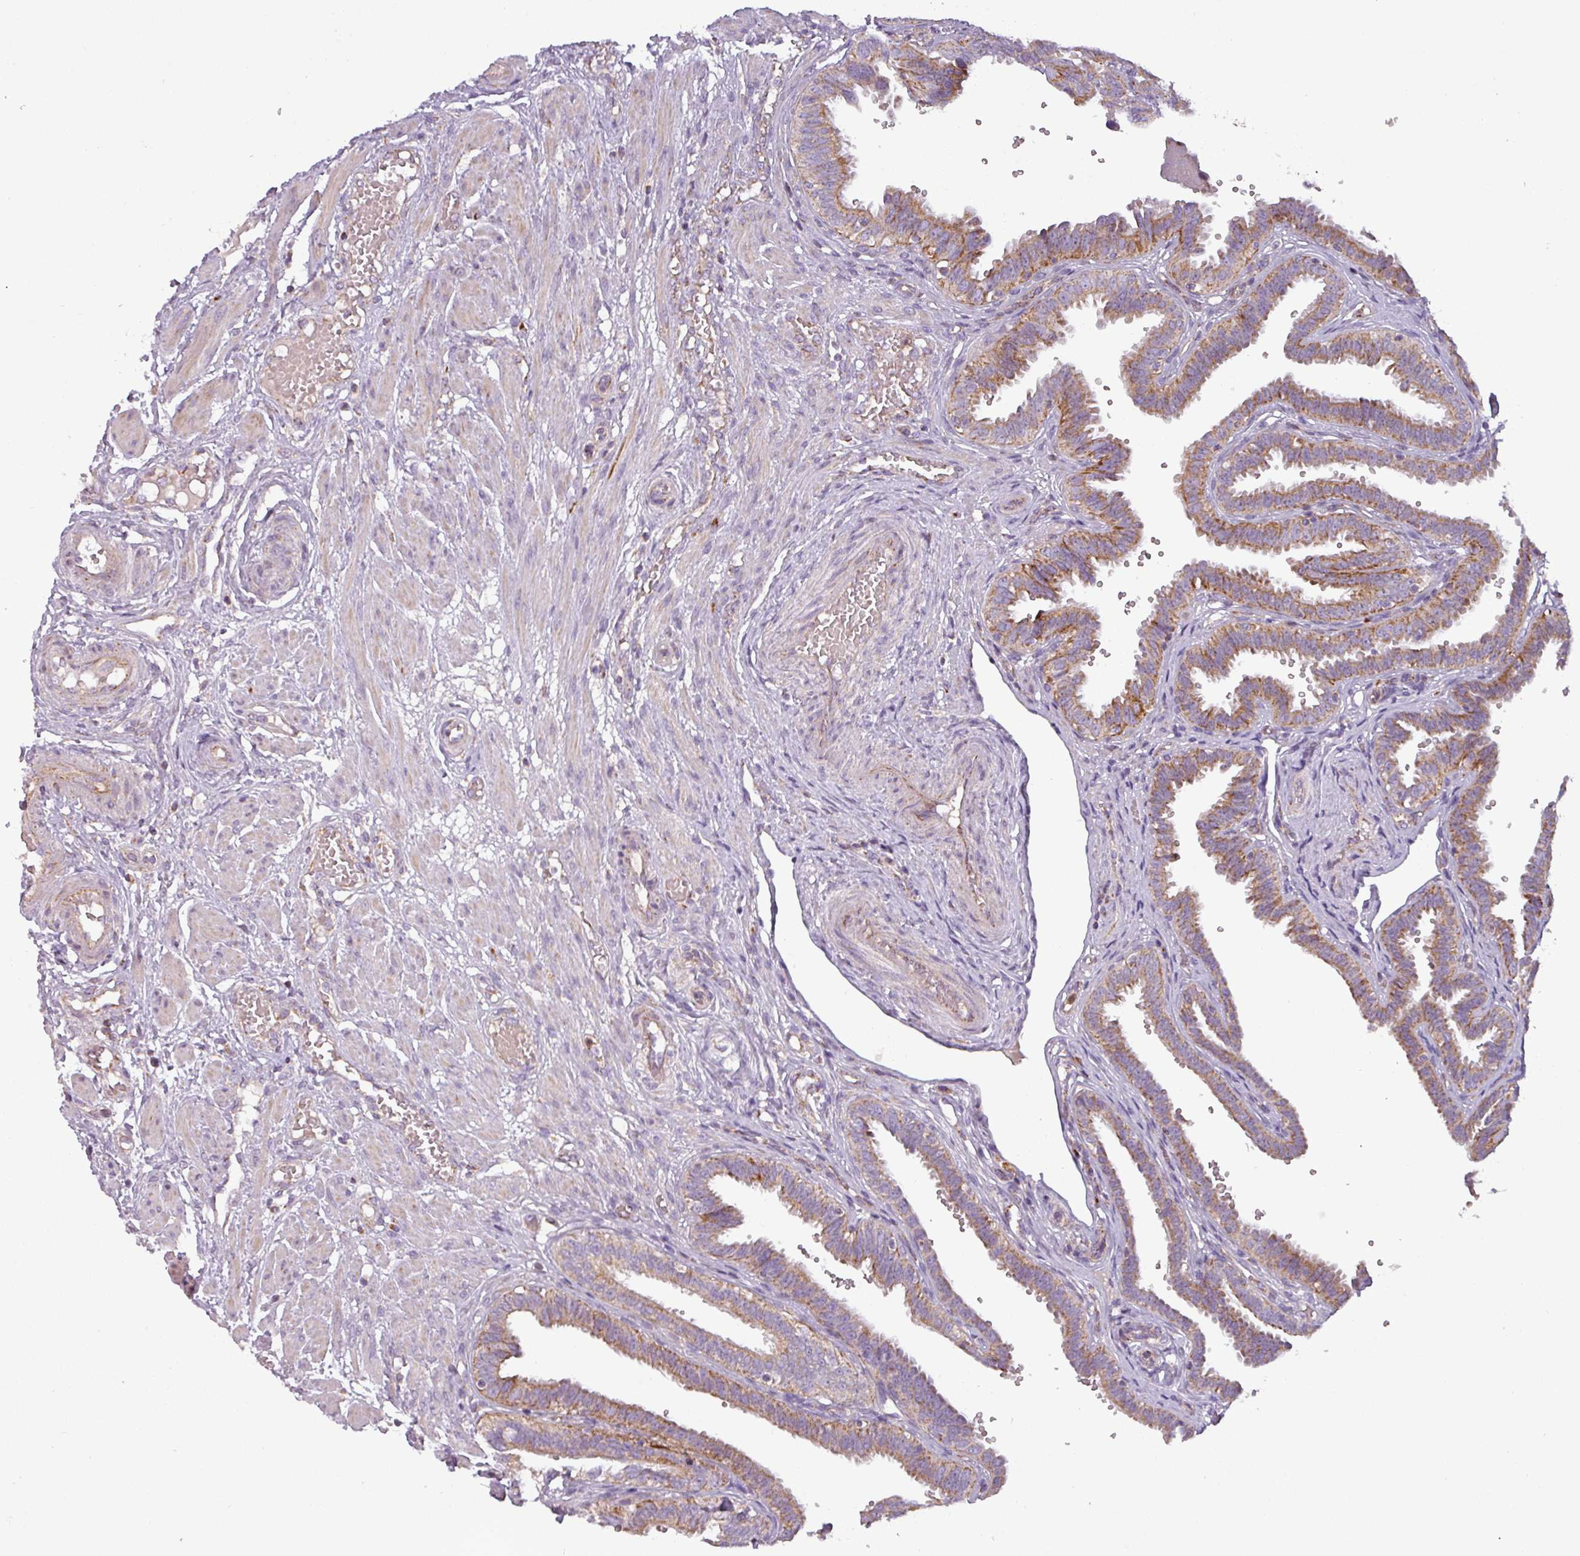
{"staining": {"intensity": "moderate", "quantity": ">75%", "location": "cytoplasmic/membranous"}, "tissue": "fallopian tube", "cell_type": "Glandular cells", "image_type": "normal", "snomed": [{"axis": "morphology", "description": "Normal tissue, NOS"}, {"axis": "topography", "description": "Fallopian tube"}], "caption": "Immunohistochemical staining of benign fallopian tube demonstrates medium levels of moderate cytoplasmic/membranous expression in about >75% of glandular cells. (DAB IHC, brown staining for protein, blue staining for nuclei).", "gene": "PNMA6A", "patient": {"sex": "female", "age": 37}}